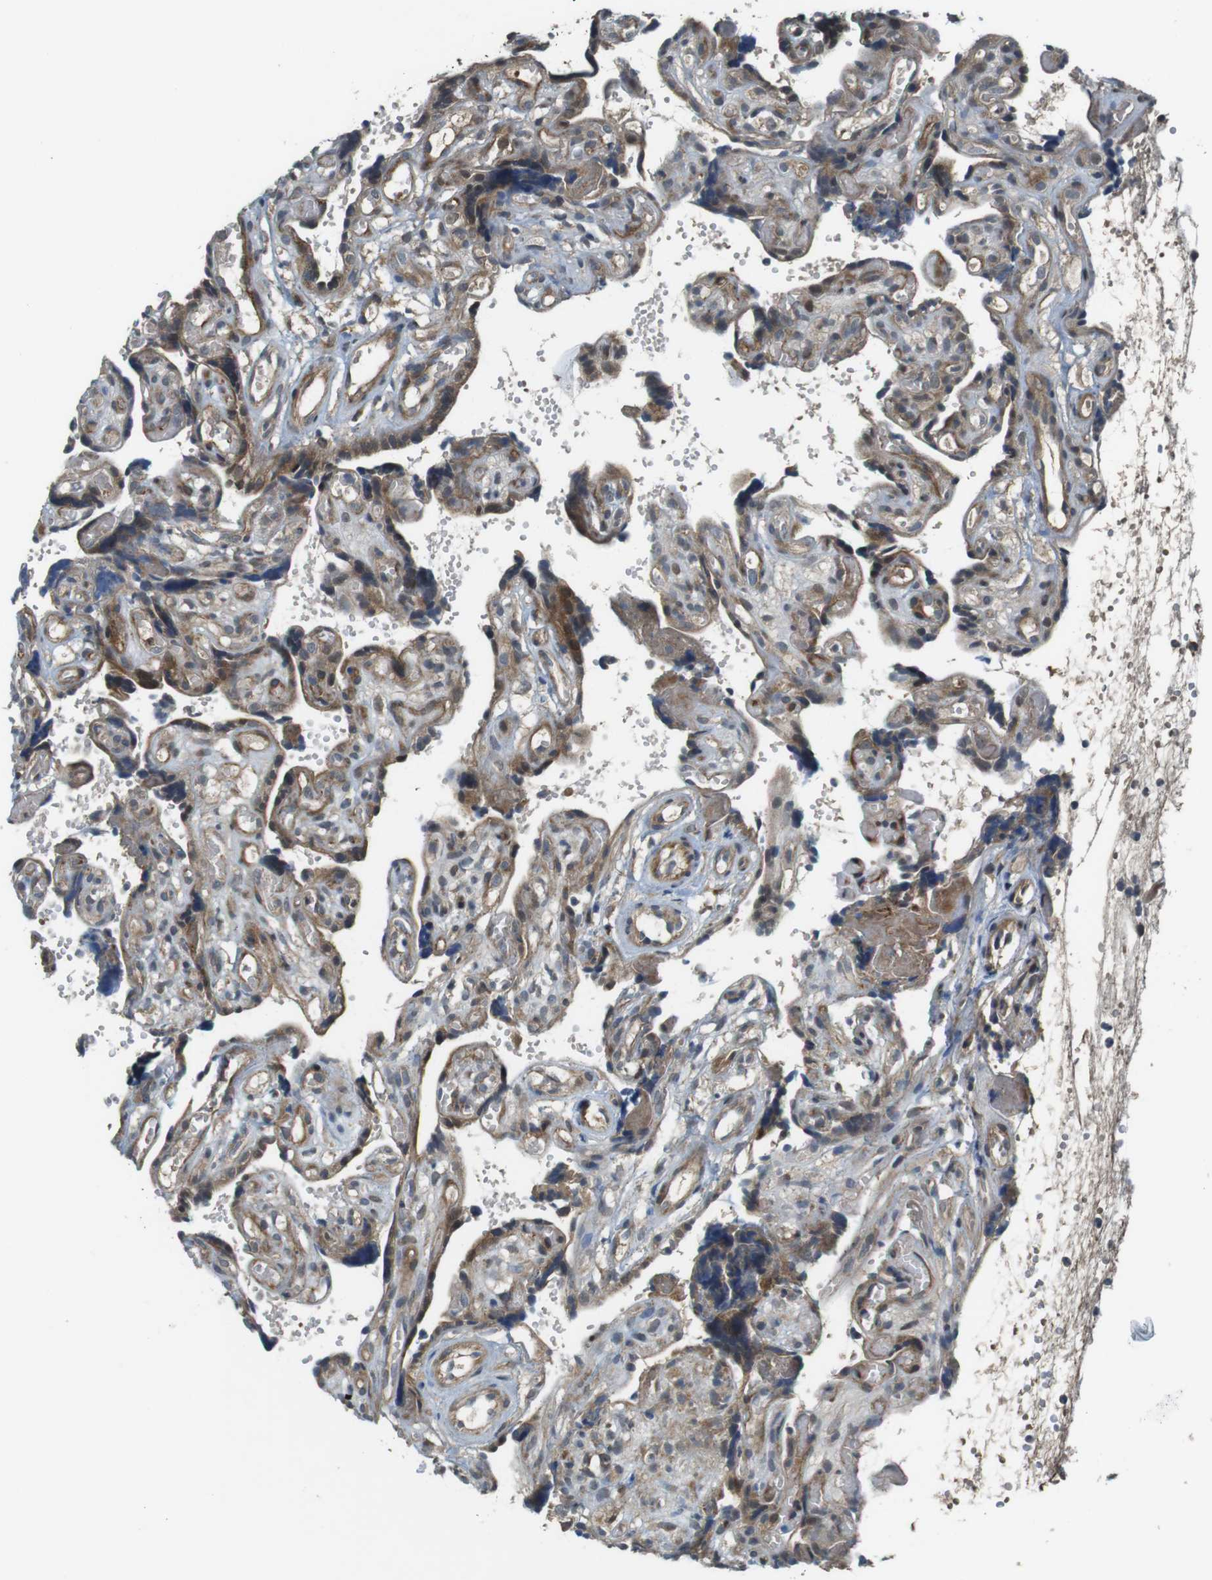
{"staining": {"intensity": "moderate", "quantity": ">75%", "location": "cytoplasmic/membranous"}, "tissue": "placenta", "cell_type": "Decidual cells", "image_type": "normal", "snomed": [{"axis": "morphology", "description": "Normal tissue, NOS"}, {"axis": "topography", "description": "Placenta"}], "caption": "Immunohistochemistry (IHC) (DAB) staining of normal placenta displays moderate cytoplasmic/membranous protein staining in approximately >75% of decidual cells. (IHC, brightfield microscopy, high magnification).", "gene": "IFFO2", "patient": {"sex": "female", "age": 30}}